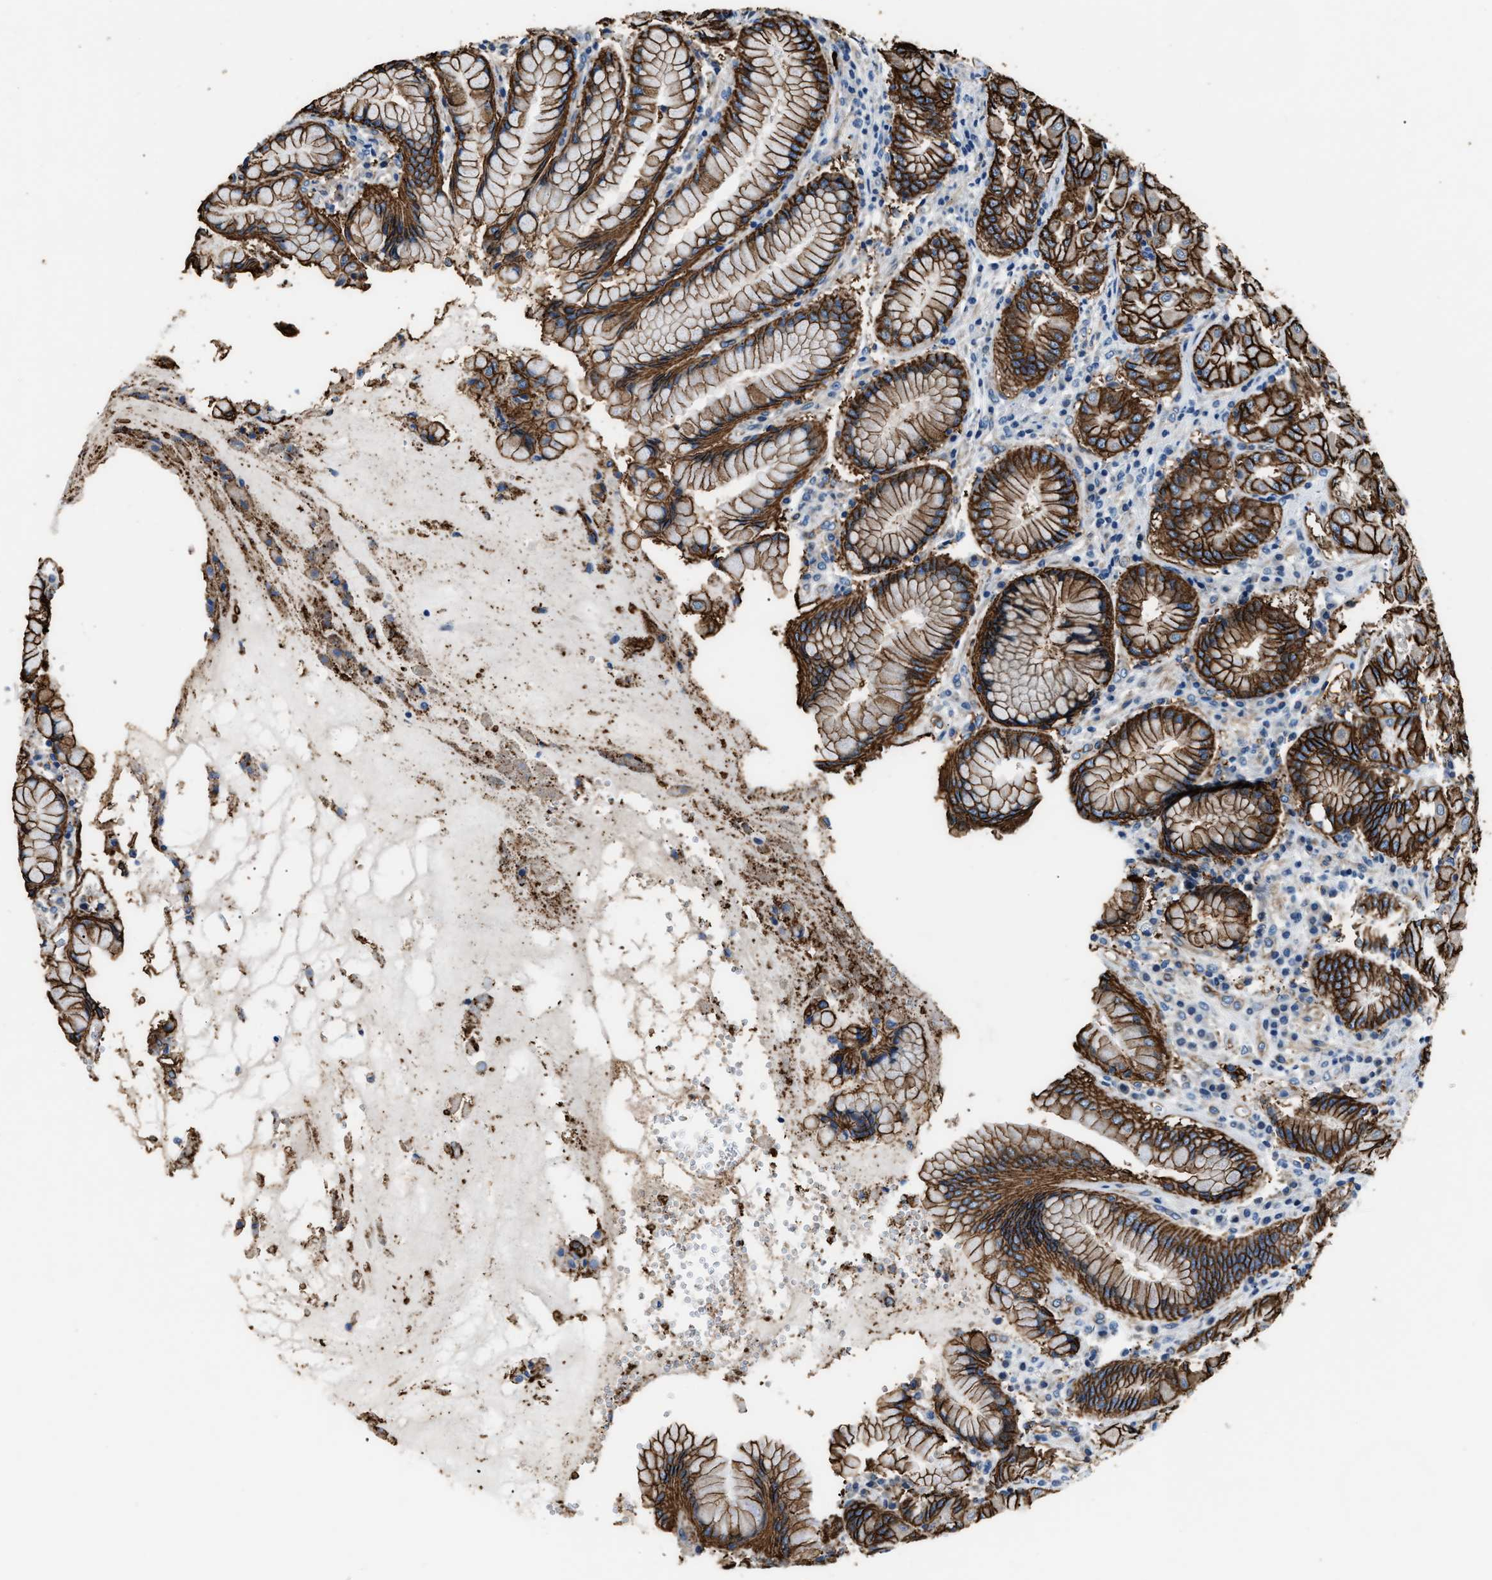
{"staining": {"intensity": "strong", "quantity": "25%-75%", "location": "cytoplasmic/membranous"}, "tissue": "stomach", "cell_type": "Glandular cells", "image_type": "normal", "snomed": [{"axis": "morphology", "description": "Normal tissue, NOS"}, {"axis": "topography", "description": "Stomach"}, {"axis": "topography", "description": "Stomach, lower"}], "caption": "Brown immunohistochemical staining in unremarkable stomach reveals strong cytoplasmic/membranous expression in about 25%-75% of glandular cells.", "gene": "MPDZ", "patient": {"sex": "female", "age": 56}}